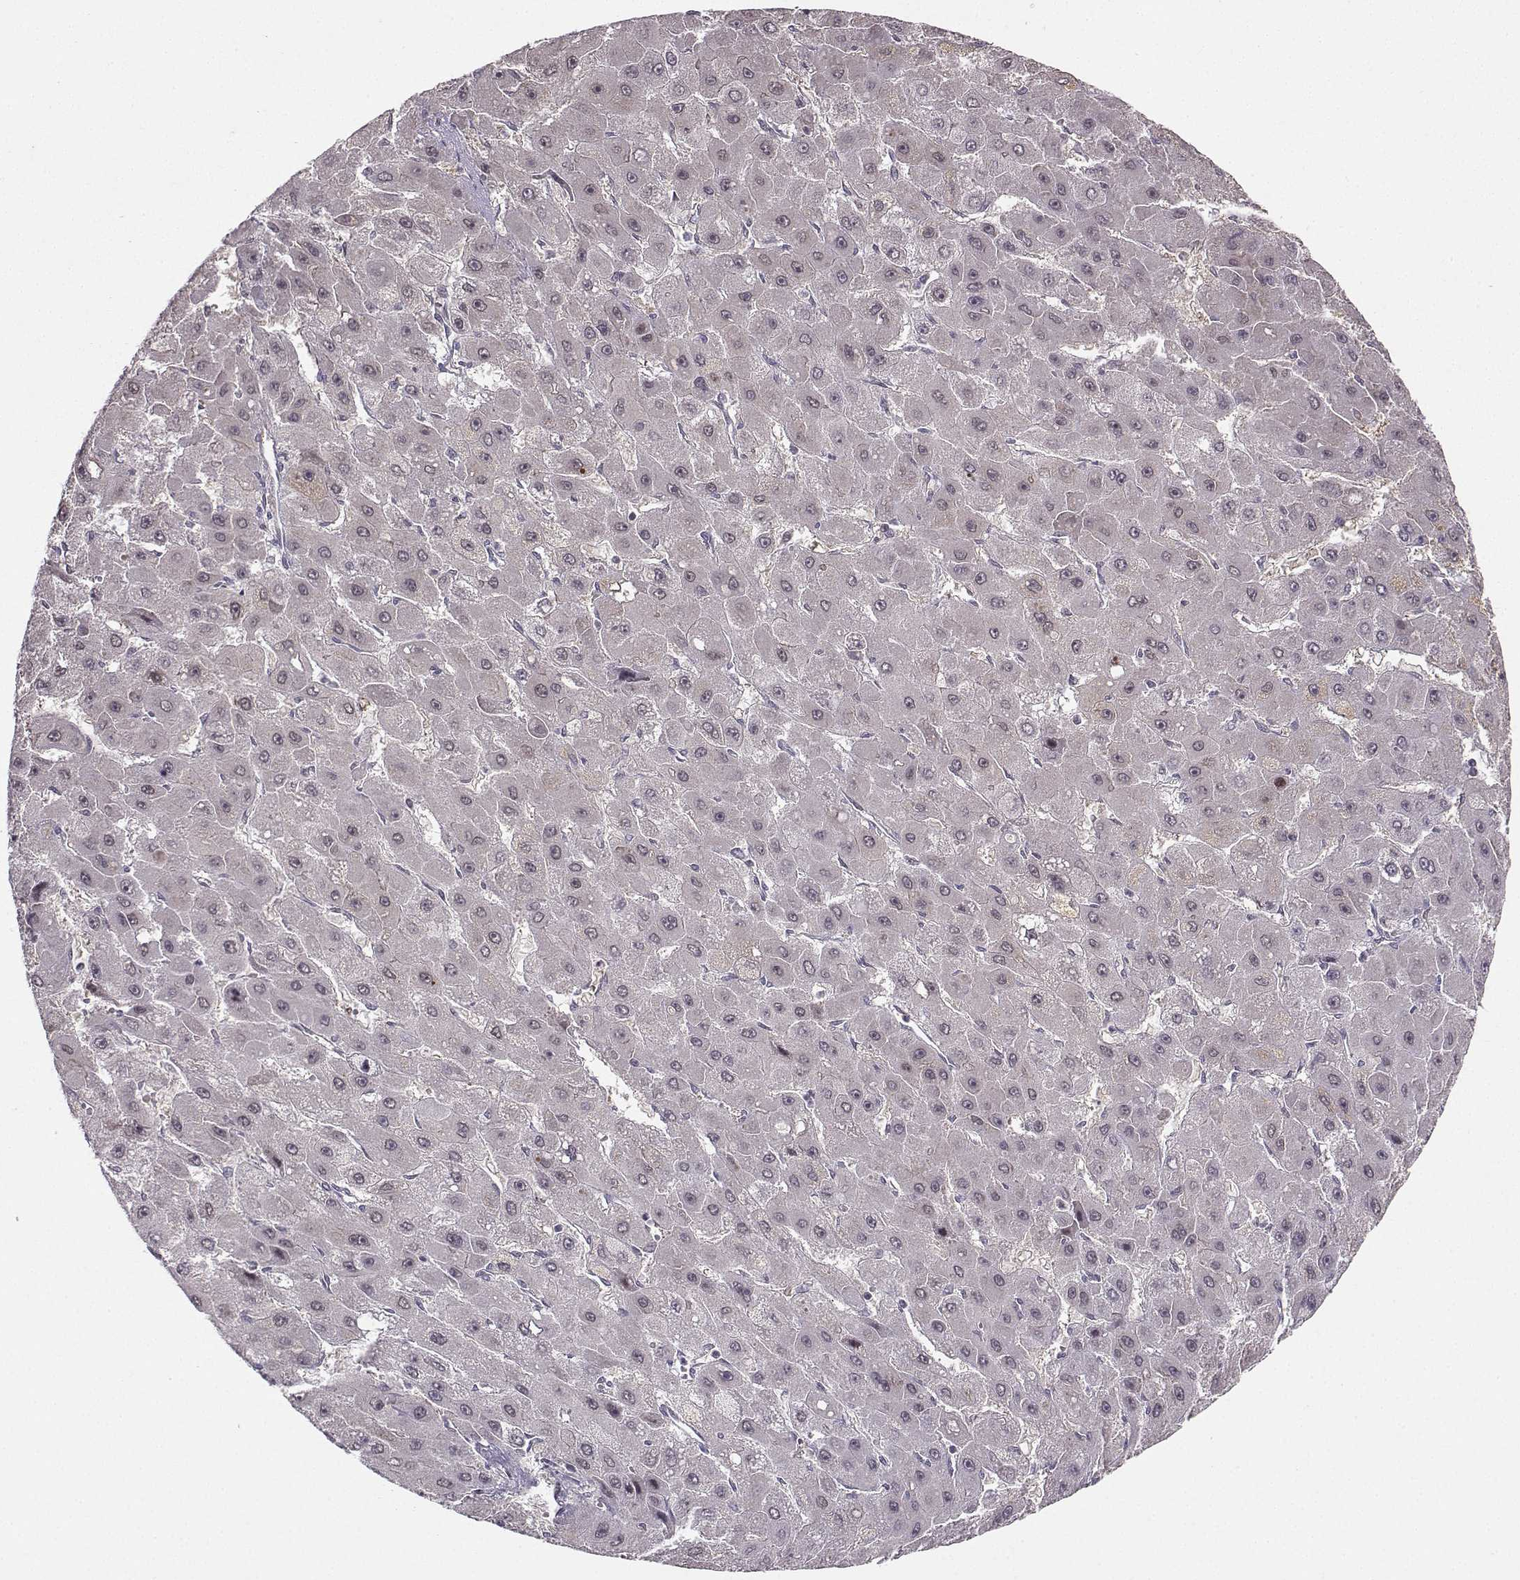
{"staining": {"intensity": "negative", "quantity": "none", "location": "none"}, "tissue": "liver cancer", "cell_type": "Tumor cells", "image_type": "cancer", "snomed": [{"axis": "morphology", "description": "Carcinoma, Hepatocellular, NOS"}, {"axis": "topography", "description": "Liver"}], "caption": "Tumor cells are negative for brown protein staining in liver cancer (hepatocellular carcinoma).", "gene": "PKP2", "patient": {"sex": "female", "age": 25}}